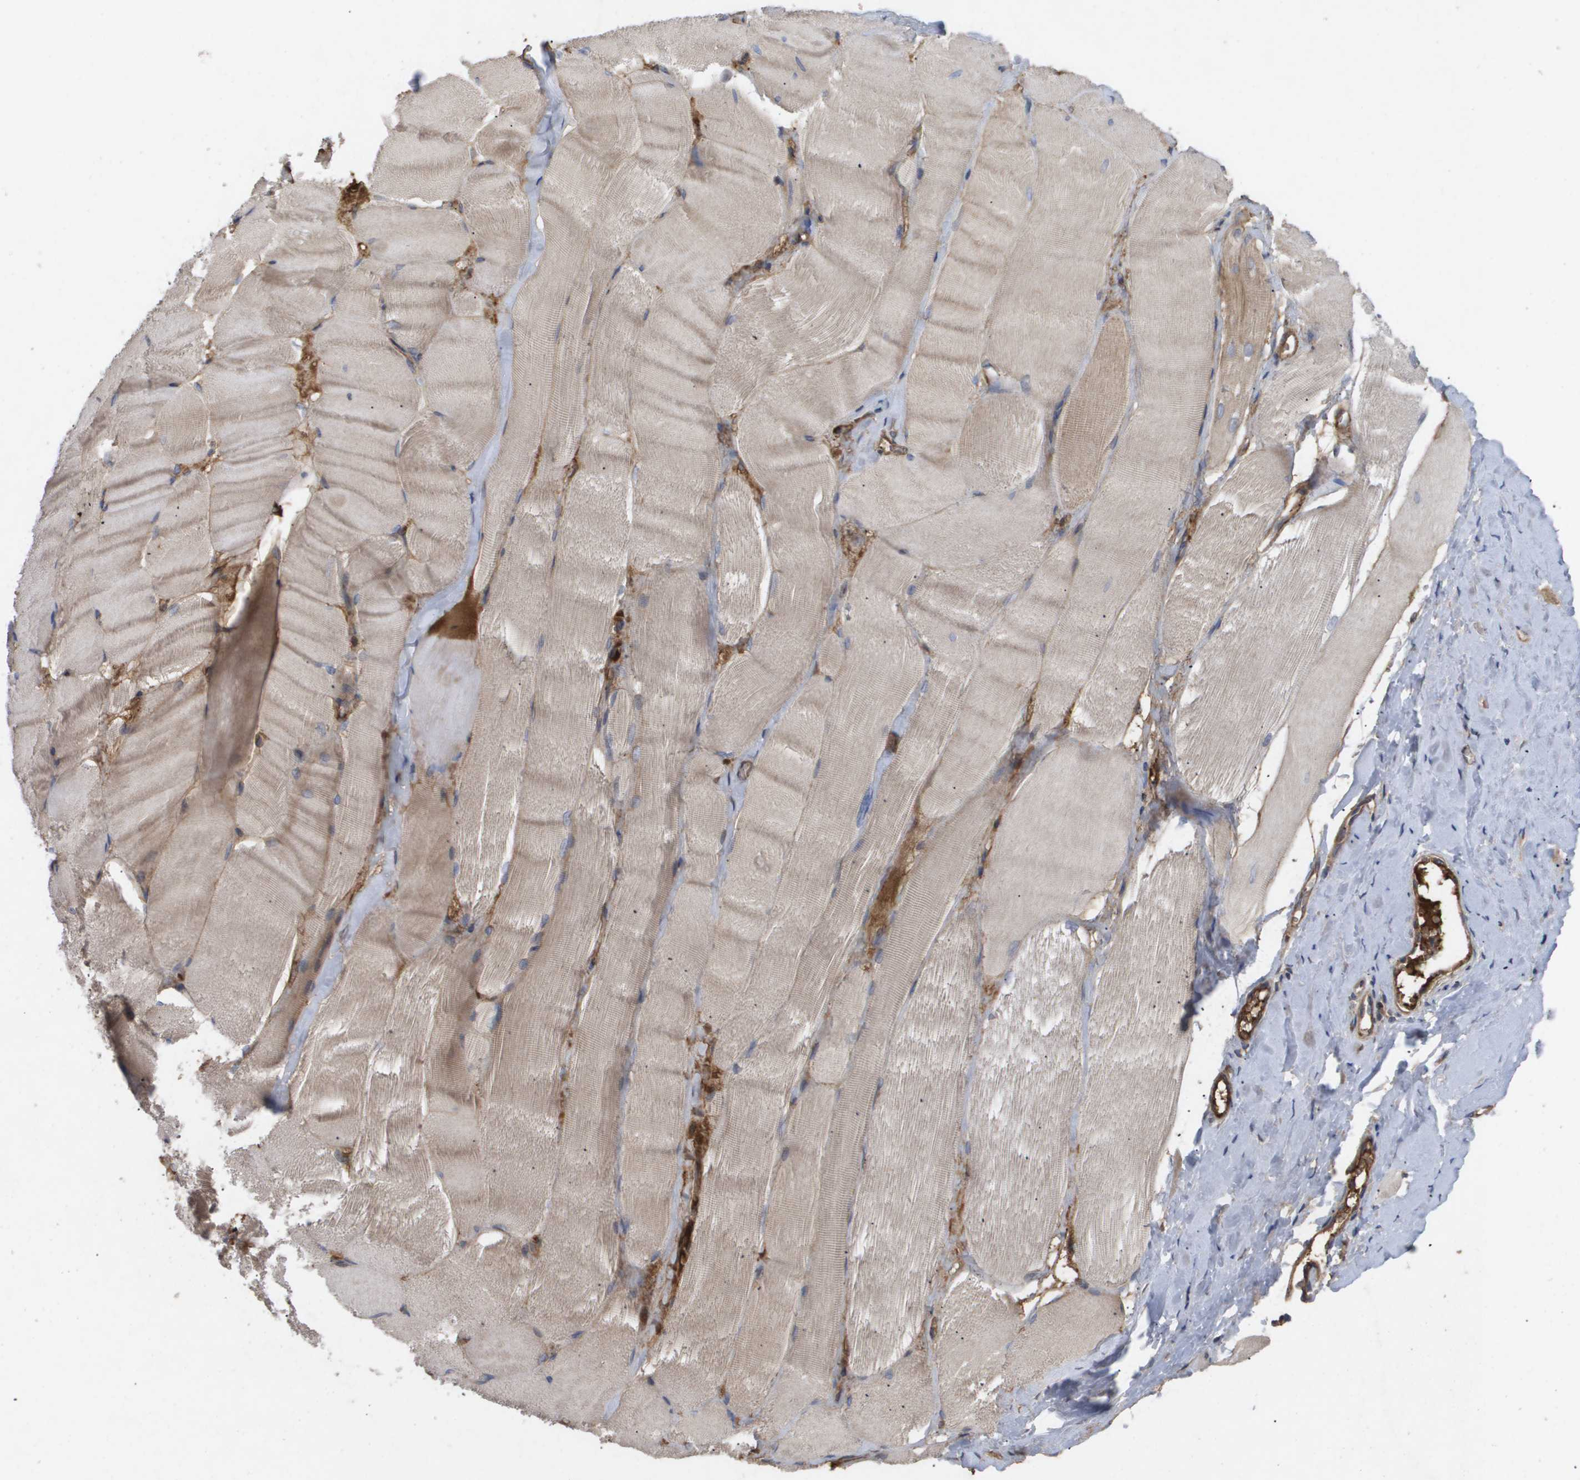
{"staining": {"intensity": "moderate", "quantity": "<25%", "location": "cytoplasmic/membranous"}, "tissue": "skeletal muscle", "cell_type": "Myocytes", "image_type": "normal", "snomed": [{"axis": "morphology", "description": "Normal tissue, NOS"}, {"axis": "morphology", "description": "Squamous cell carcinoma, NOS"}, {"axis": "topography", "description": "Skeletal muscle"}], "caption": "Protein staining of benign skeletal muscle displays moderate cytoplasmic/membranous expression in approximately <25% of myocytes.", "gene": "TNS1", "patient": {"sex": "male", "age": 51}}